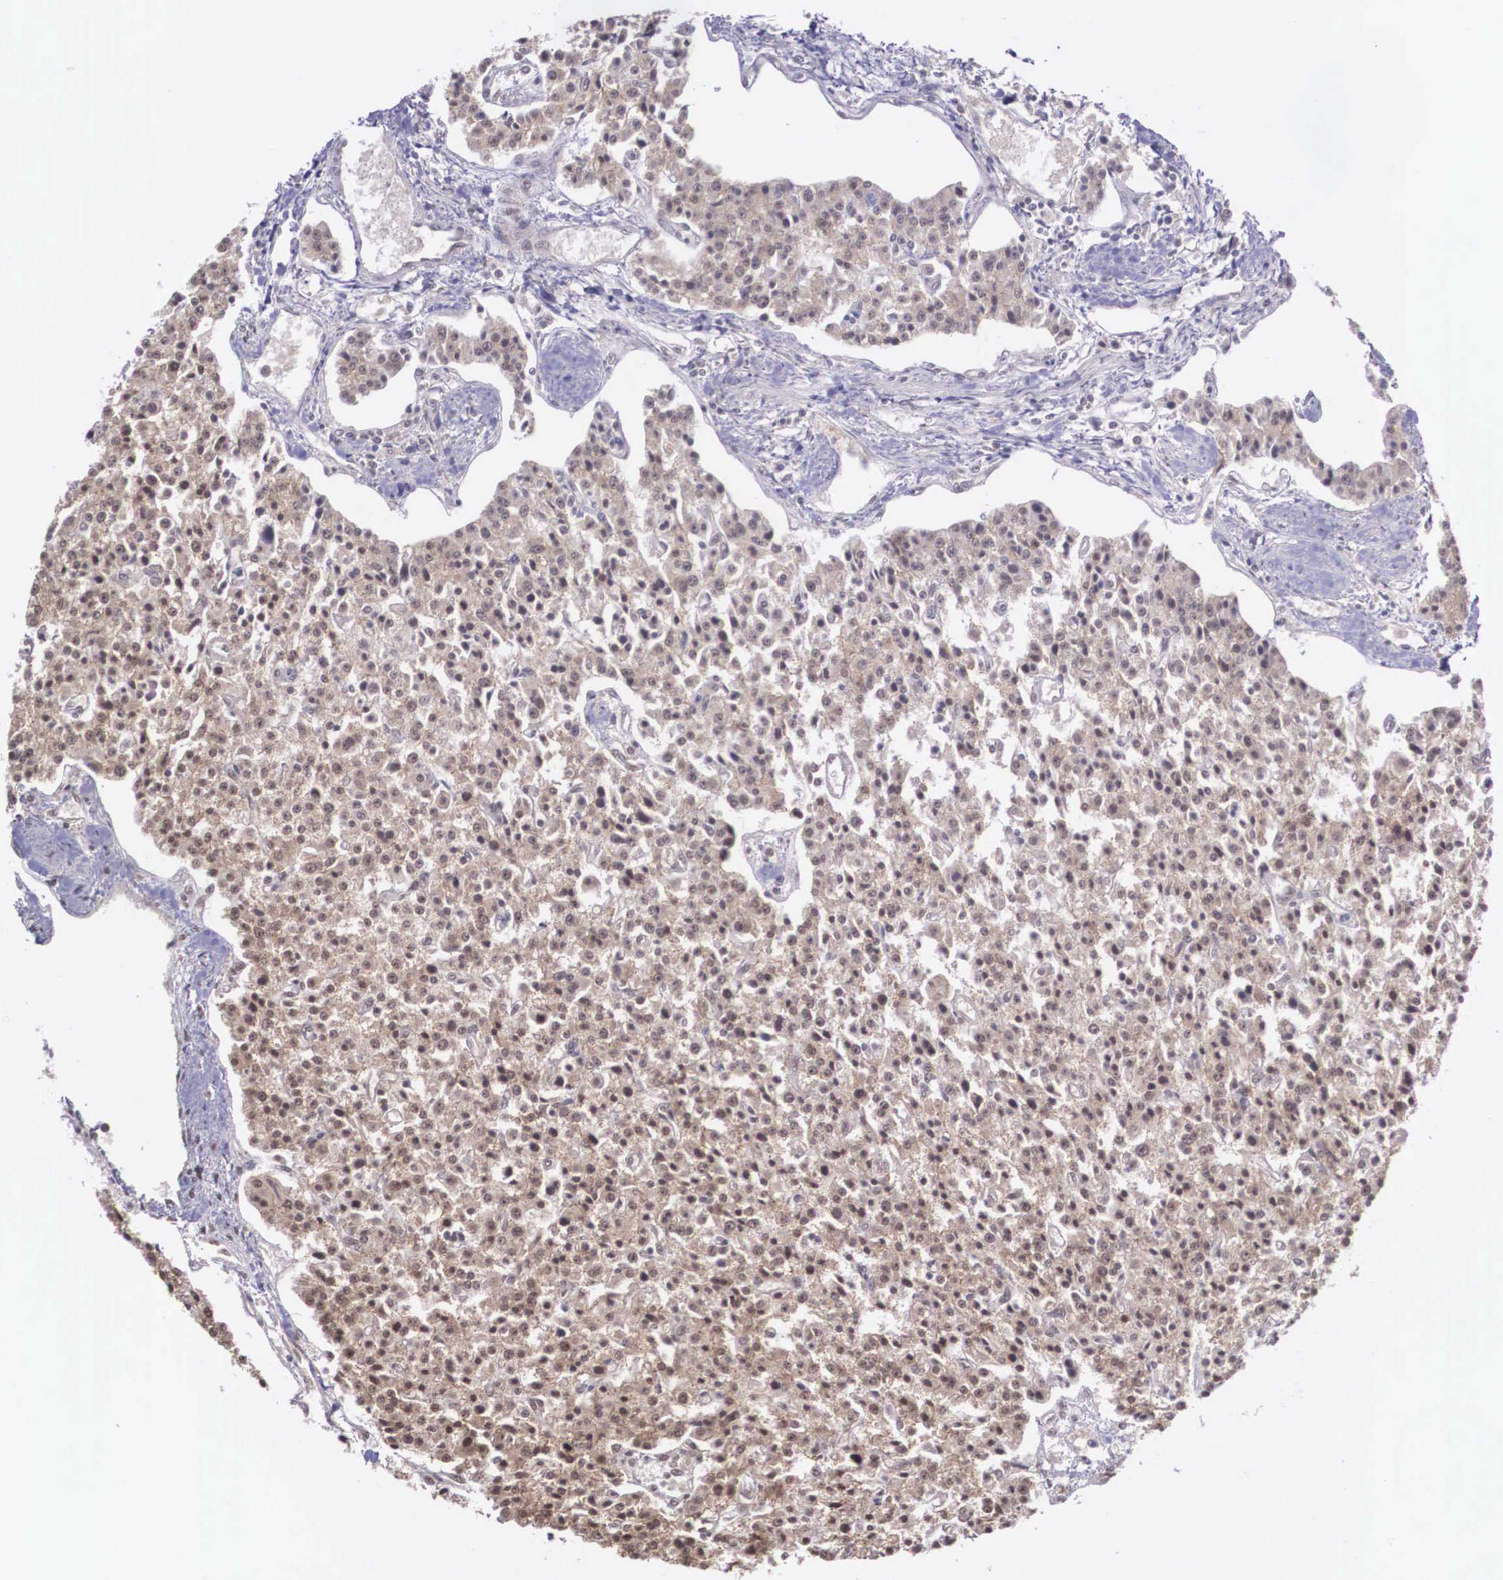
{"staining": {"intensity": "moderate", "quantity": ">75%", "location": "cytoplasmic/membranous,nuclear"}, "tissue": "carcinoid", "cell_type": "Tumor cells", "image_type": "cancer", "snomed": [{"axis": "morphology", "description": "Carcinoid, malignant, NOS"}, {"axis": "topography", "description": "Stomach"}], "caption": "Immunohistochemical staining of carcinoid exhibits moderate cytoplasmic/membranous and nuclear protein staining in approximately >75% of tumor cells. The staining was performed using DAB, with brown indicating positive protein expression. Nuclei are stained blue with hematoxylin.", "gene": "POLR2F", "patient": {"sex": "female", "age": 76}}